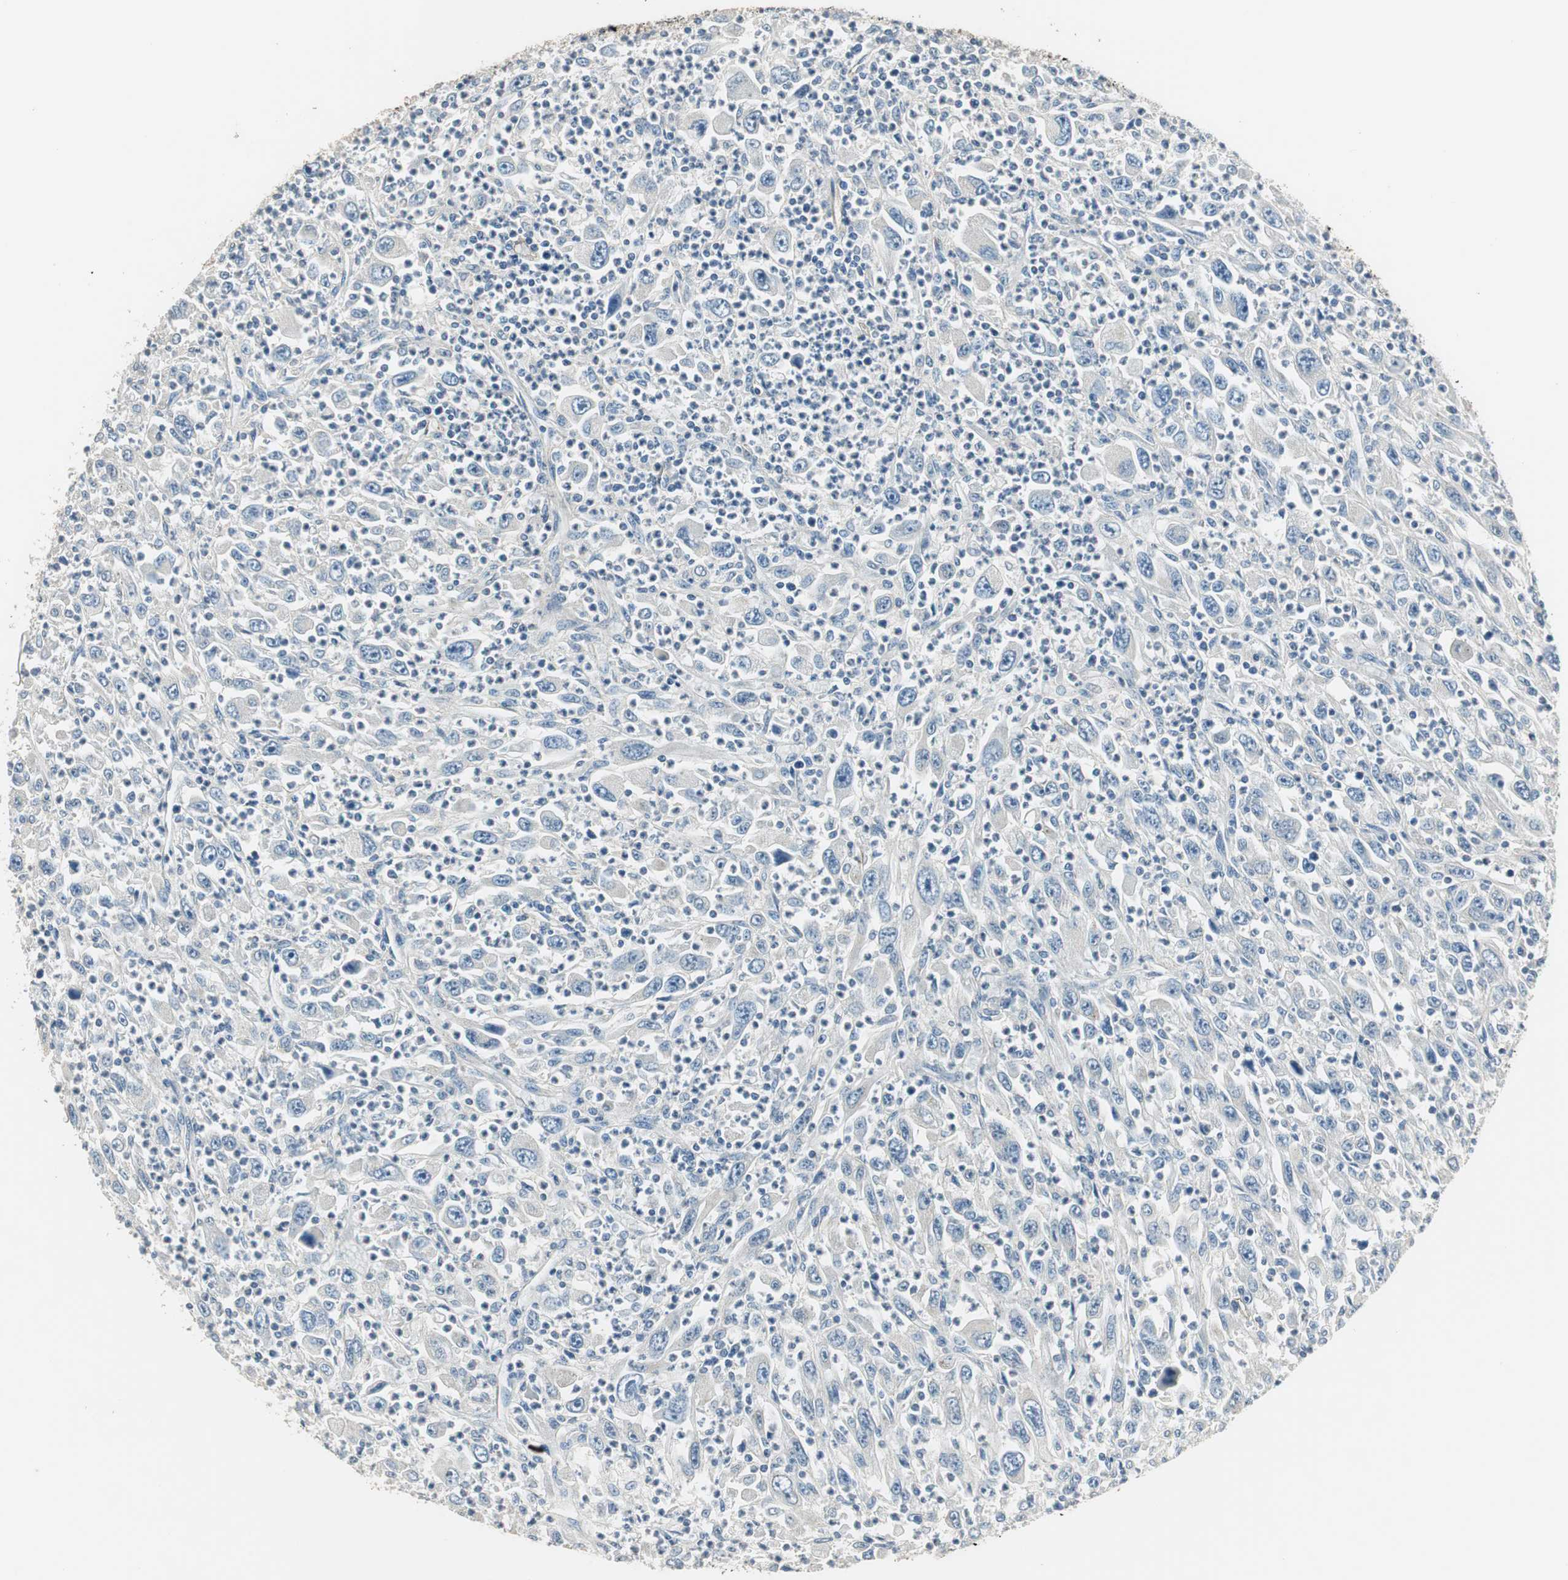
{"staining": {"intensity": "negative", "quantity": "none", "location": "none"}, "tissue": "melanoma", "cell_type": "Tumor cells", "image_type": "cancer", "snomed": [{"axis": "morphology", "description": "Malignant melanoma, Metastatic site"}, {"axis": "topography", "description": "Skin"}], "caption": "Immunohistochemistry of human malignant melanoma (metastatic site) displays no staining in tumor cells.", "gene": "MSTO1", "patient": {"sex": "female", "age": 56}}